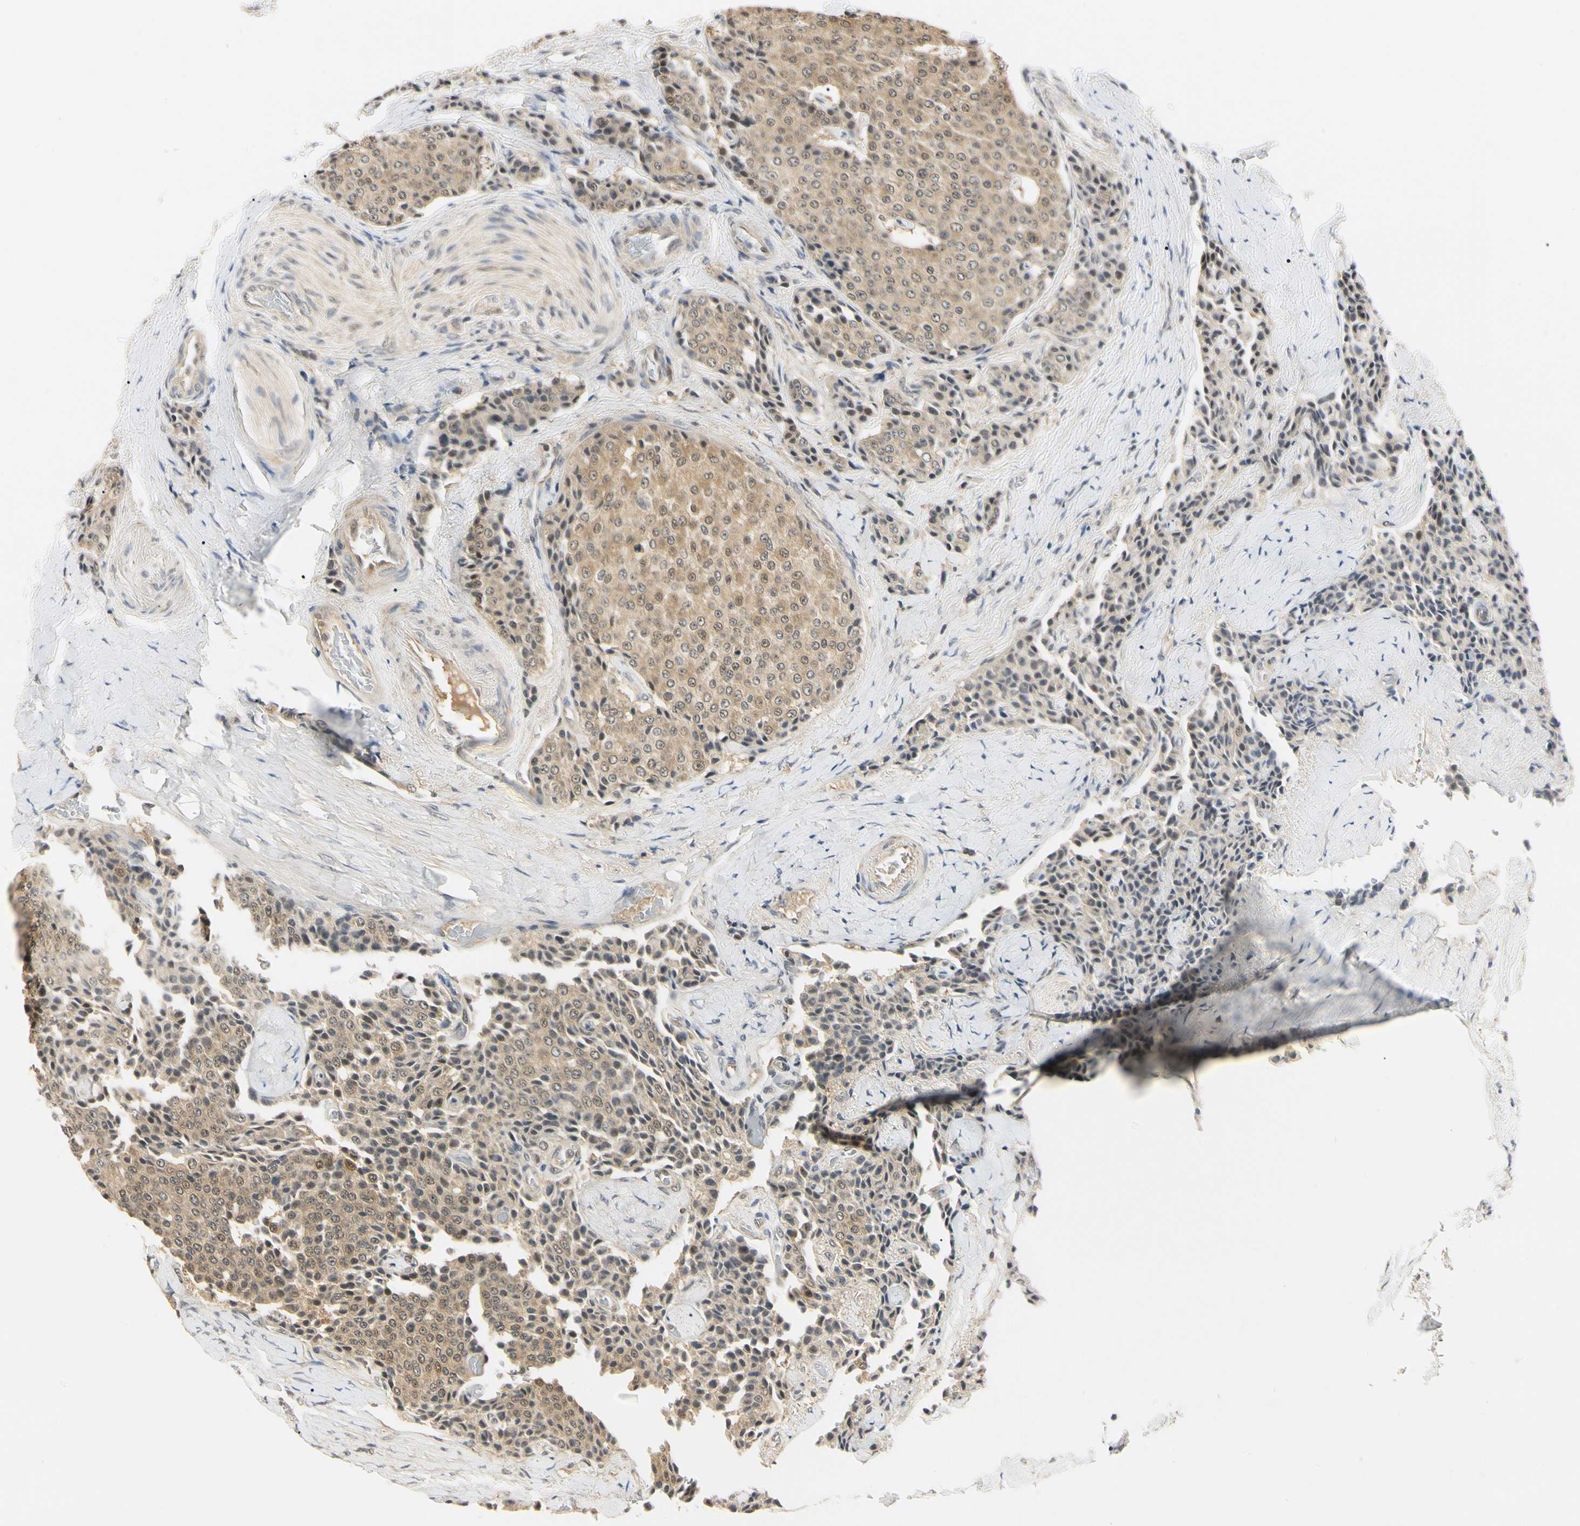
{"staining": {"intensity": "weak", "quantity": ">75%", "location": "cytoplasmic/membranous,nuclear"}, "tissue": "carcinoid", "cell_type": "Tumor cells", "image_type": "cancer", "snomed": [{"axis": "morphology", "description": "Carcinoid, malignant, NOS"}, {"axis": "topography", "description": "Colon"}], "caption": "This histopathology image exhibits immunohistochemistry staining of malignant carcinoid, with low weak cytoplasmic/membranous and nuclear positivity in about >75% of tumor cells.", "gene": "UBE2Z", "patient": {"sex": "female", "age": 61}}